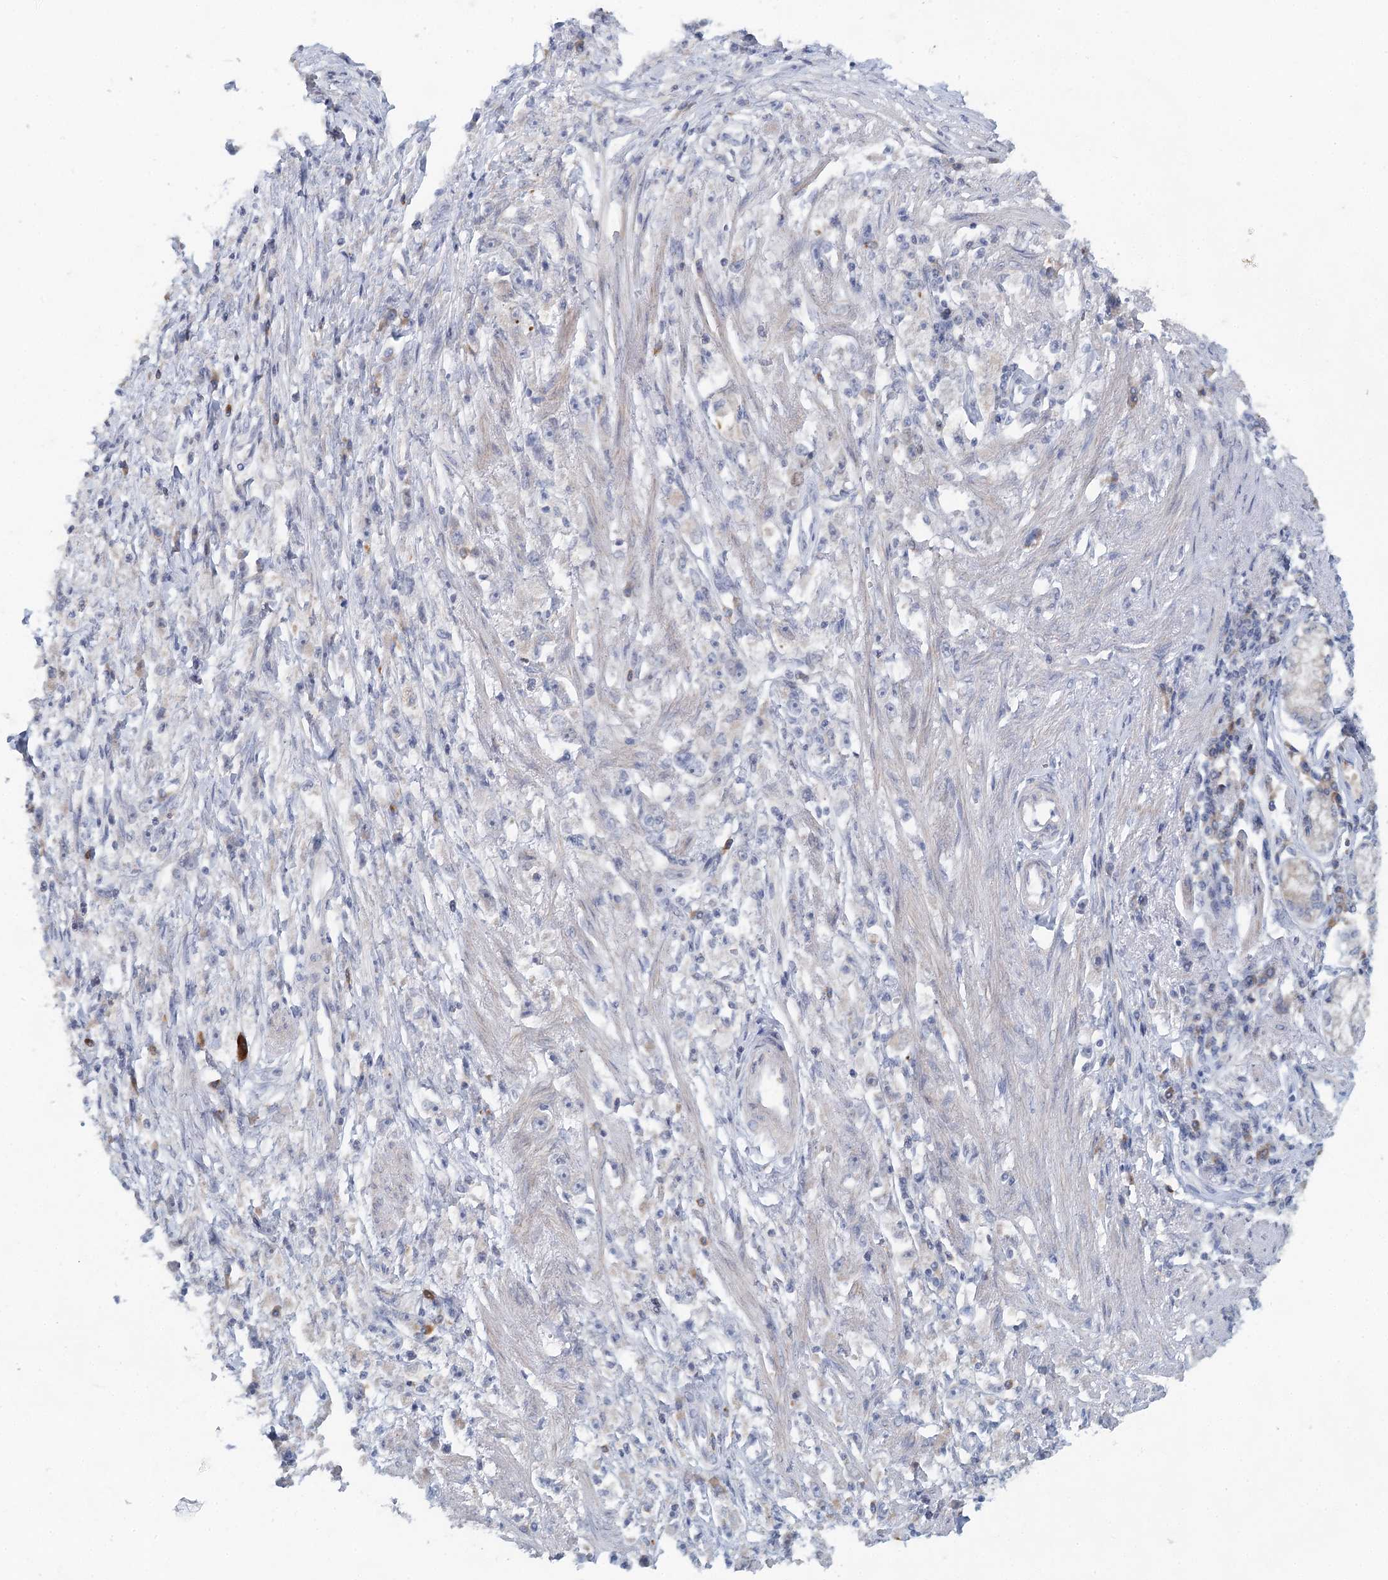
{"staining": {"intensity": "negative", "quantity": "none", "location": "none"}, "tissue": "stomach cancer", "cell_type": "Tumor cells", "image_type": "cancer", "snomed": [{"axis": "morphology", "description": "Adenocarcinoma, NOS"}, {"axis": "topography", "description": "Stomach"}], "caption": "IHC image of human stomach cancer stained for a protein (brown), which reveals no expression in tumor cells.", "gene": "BLTP1", "patient": {"sex": "female", "age": 59}}